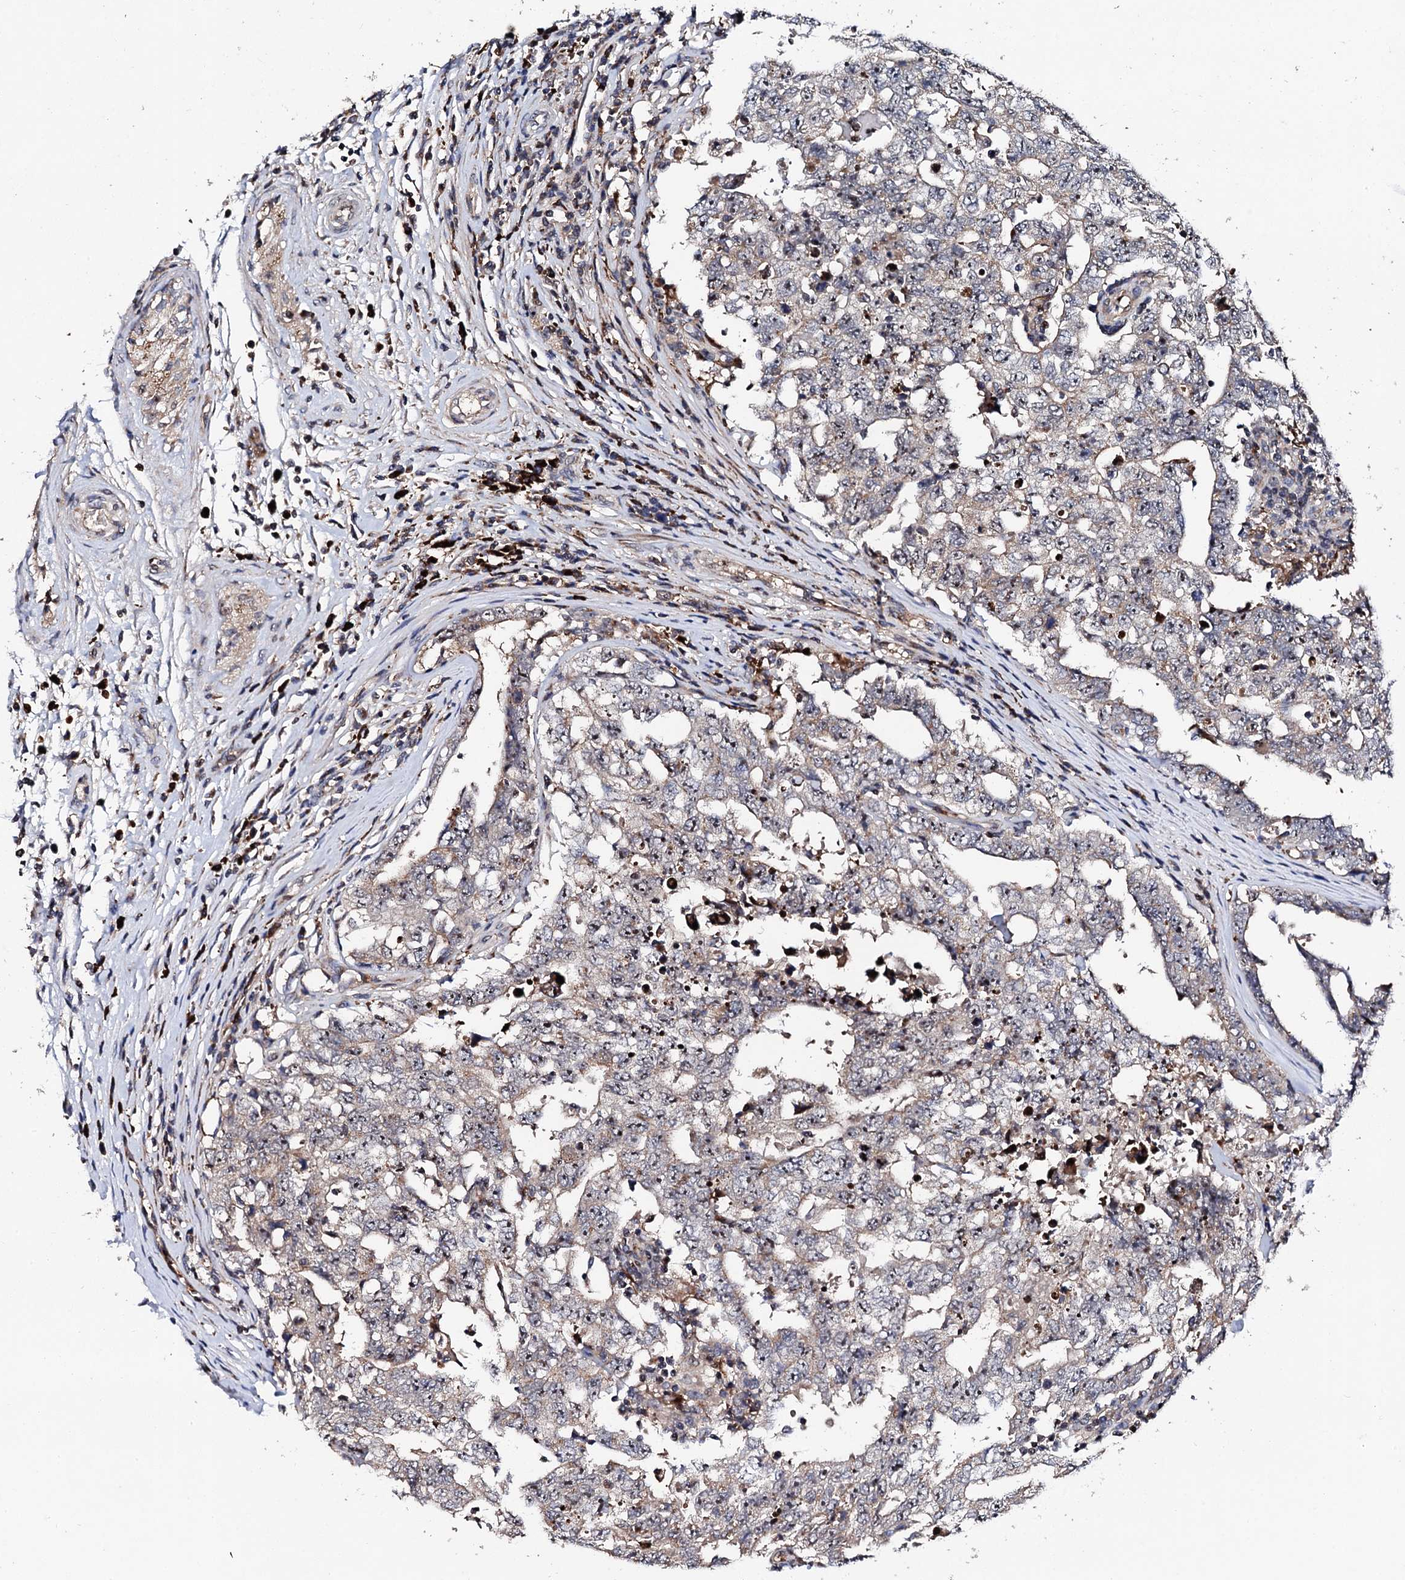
{"staining": {"intensity": "weak", "quantity": "<25%", "location": "nuclear"}, "tissue": "testis cancer", "cell_type": "Tumor cells", "image_type": "cancer", "snomed": [{"axis": "morphology", "description": "Carcinoma, Embryonal, NOS"}, {"axis": "topography", "description": "Testis"}], "caption": "A high-resolution photomicrograph shows immunohistochemistry (IHC) staining of testis cancer (embryonal carcinoma), which demonstrates no significant staining in tumor cells.", "gene": "GTPBP4", "patient": {"sex": "male", "age": 26}}